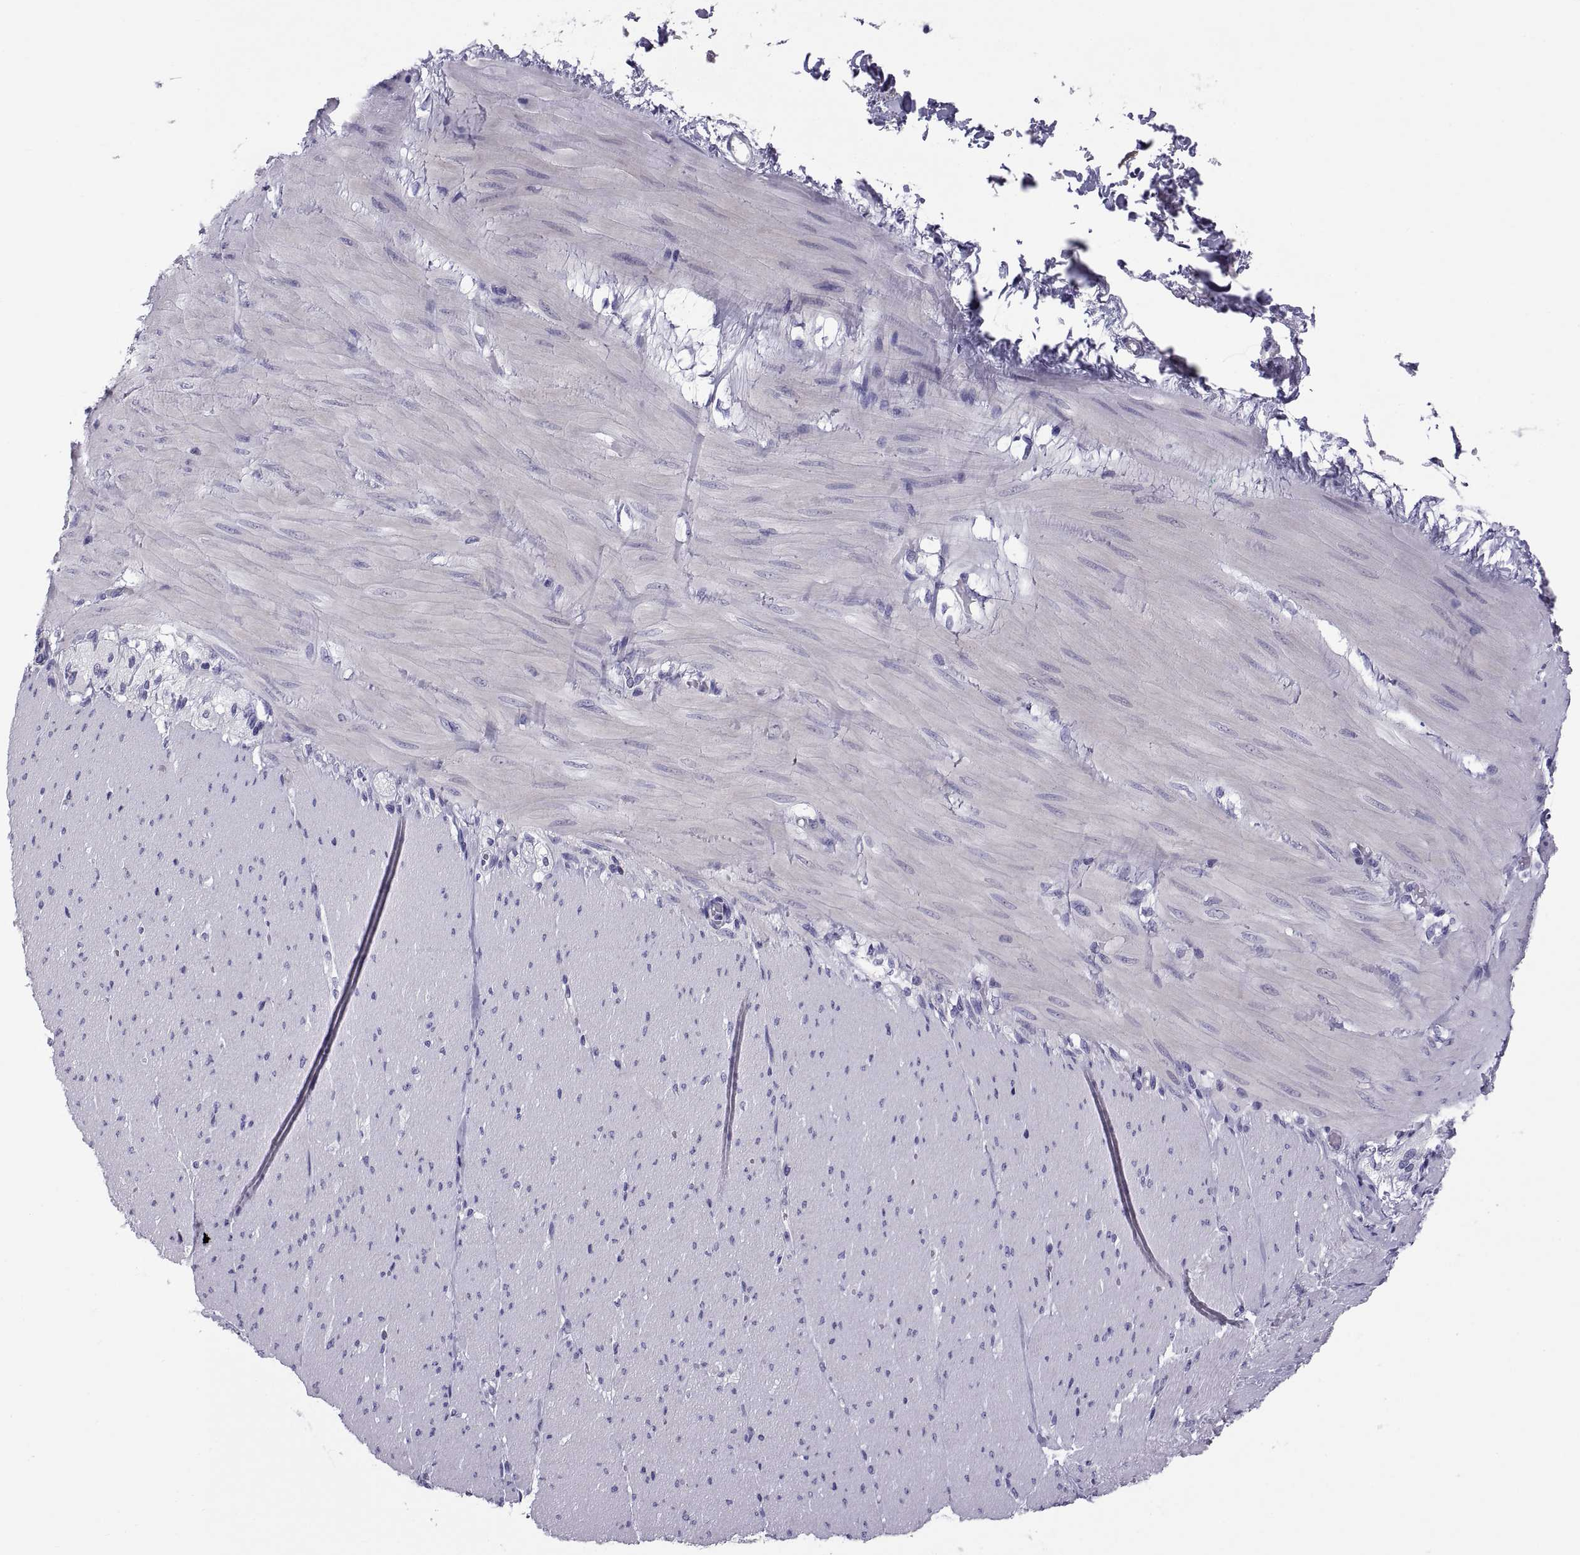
{"staining": {"intensity": "negative", "quantity": "none", "location": "none"}, "tissue": "soft tissue", "cell_type": "Fibroblasts", "image_type": "normal", "snomed": [{"axis": "morphology", "description": "Normal tissue, NOS"}, {"axis": "topography", "description": "Smooth muscle"}, {"axis": "topography", "description": "Duodenum"}, {"axis": "topography", "description": "Peripheral nerve tissue"}], "caption": "Fibroblasts are negative for brown protein staining in unremarkable soft tissue. (Brightfield microscopy of DAB (3,3'-diaminobenzidine) immunohistochemistry (IHC) at high magnification).", "gene": "RNASE12", "patient": {"sex": "female", "age": 61}}